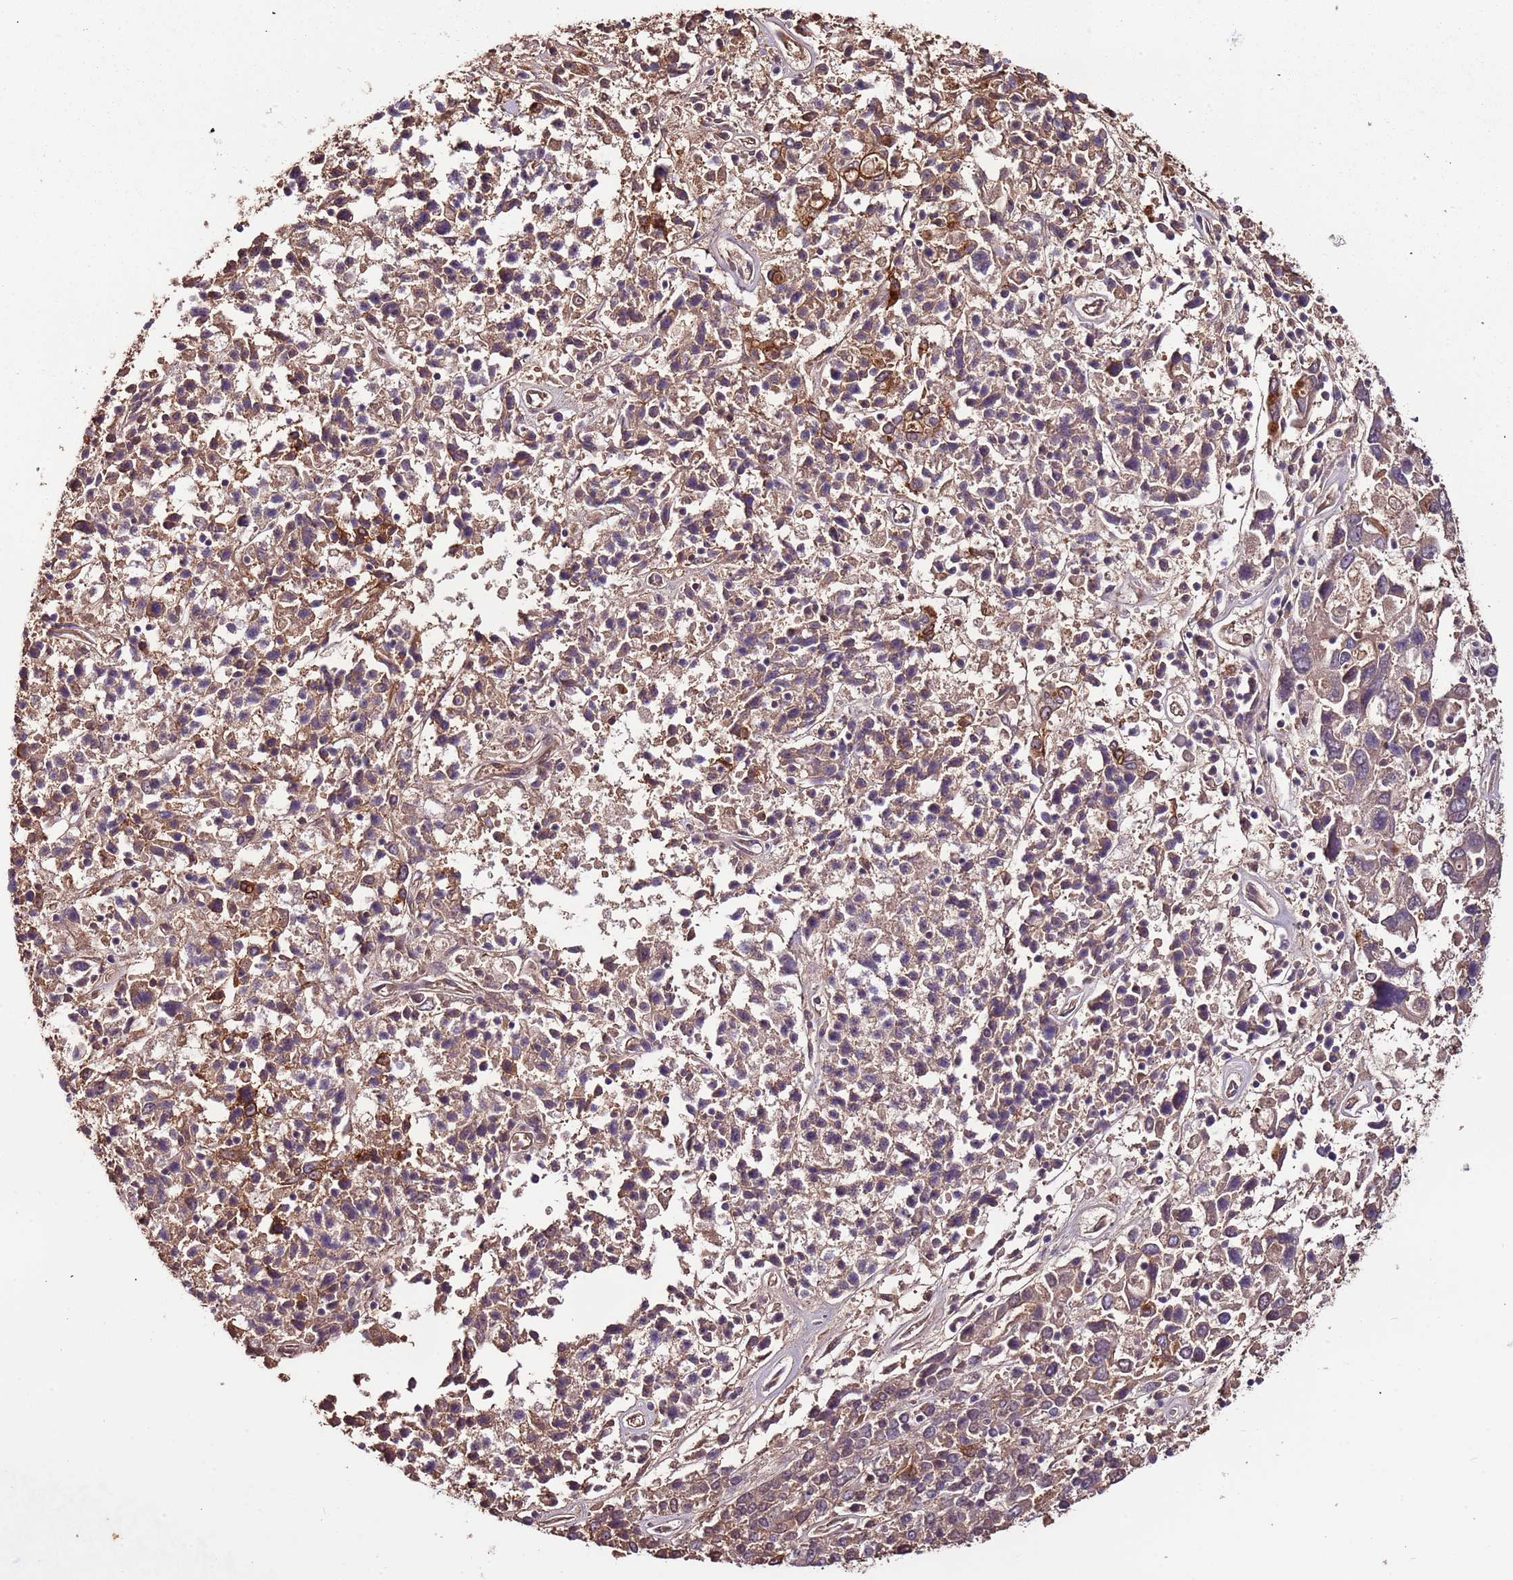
{"staining": {"intensity": "weak", "quantity": "<25%", "location": "cytoplasmic/membranous"}, "tissue": "ovarian cancer", "cell_type": "Tumor cells", "image_type": "cancer", "snomed": [{"axis": "morphology", "description": "Carcinoma, endometroid"}, {"axis": "topography", "description": "Ovary"}], "caption": "Human endometroid carcinoma (ovarian) stained for a protein using IHC demonstrates no staining in tumor cells.", "gene": "DENR", "patient": {"sex": "female", "age": 62}}